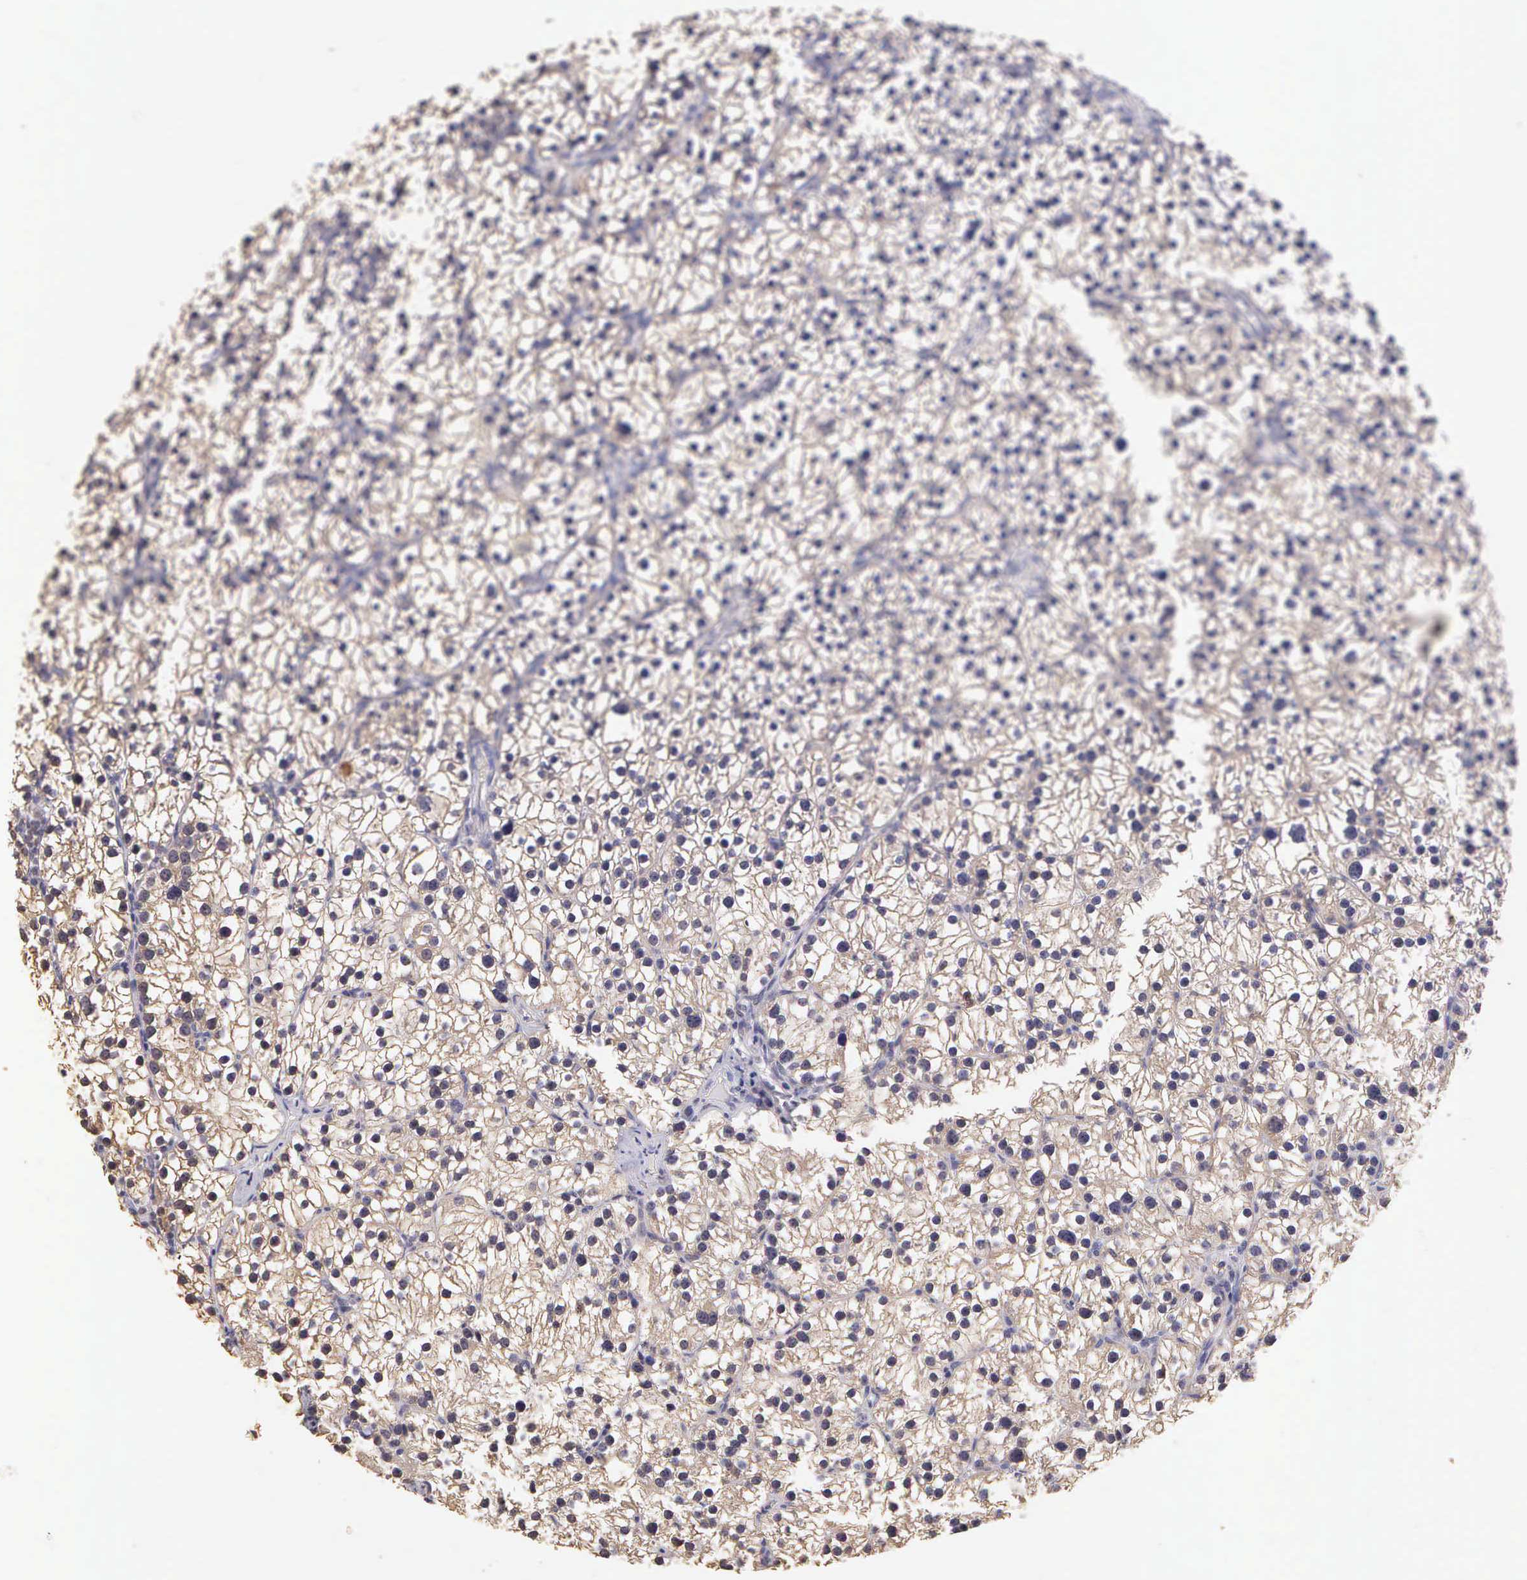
{"staining": {"intensity": "negative", "quantity": "none", "location": "none"}, "tissue": "parathyroid gland", "cell_type": "Glandular cells", "image_type": "normal", "snomed": [{"axis": "morphology", "description": "Normal tissue, NOS"}, {"axis": "topography", "description": "Parathyroid gland"}], "caption": "This is an immunohistochemistry histopathology image of normal human parathyroid gland. There is no positivity in glandular cells.", "gene": "MKI67", "patient": {"sex": "female", "age": 54}}